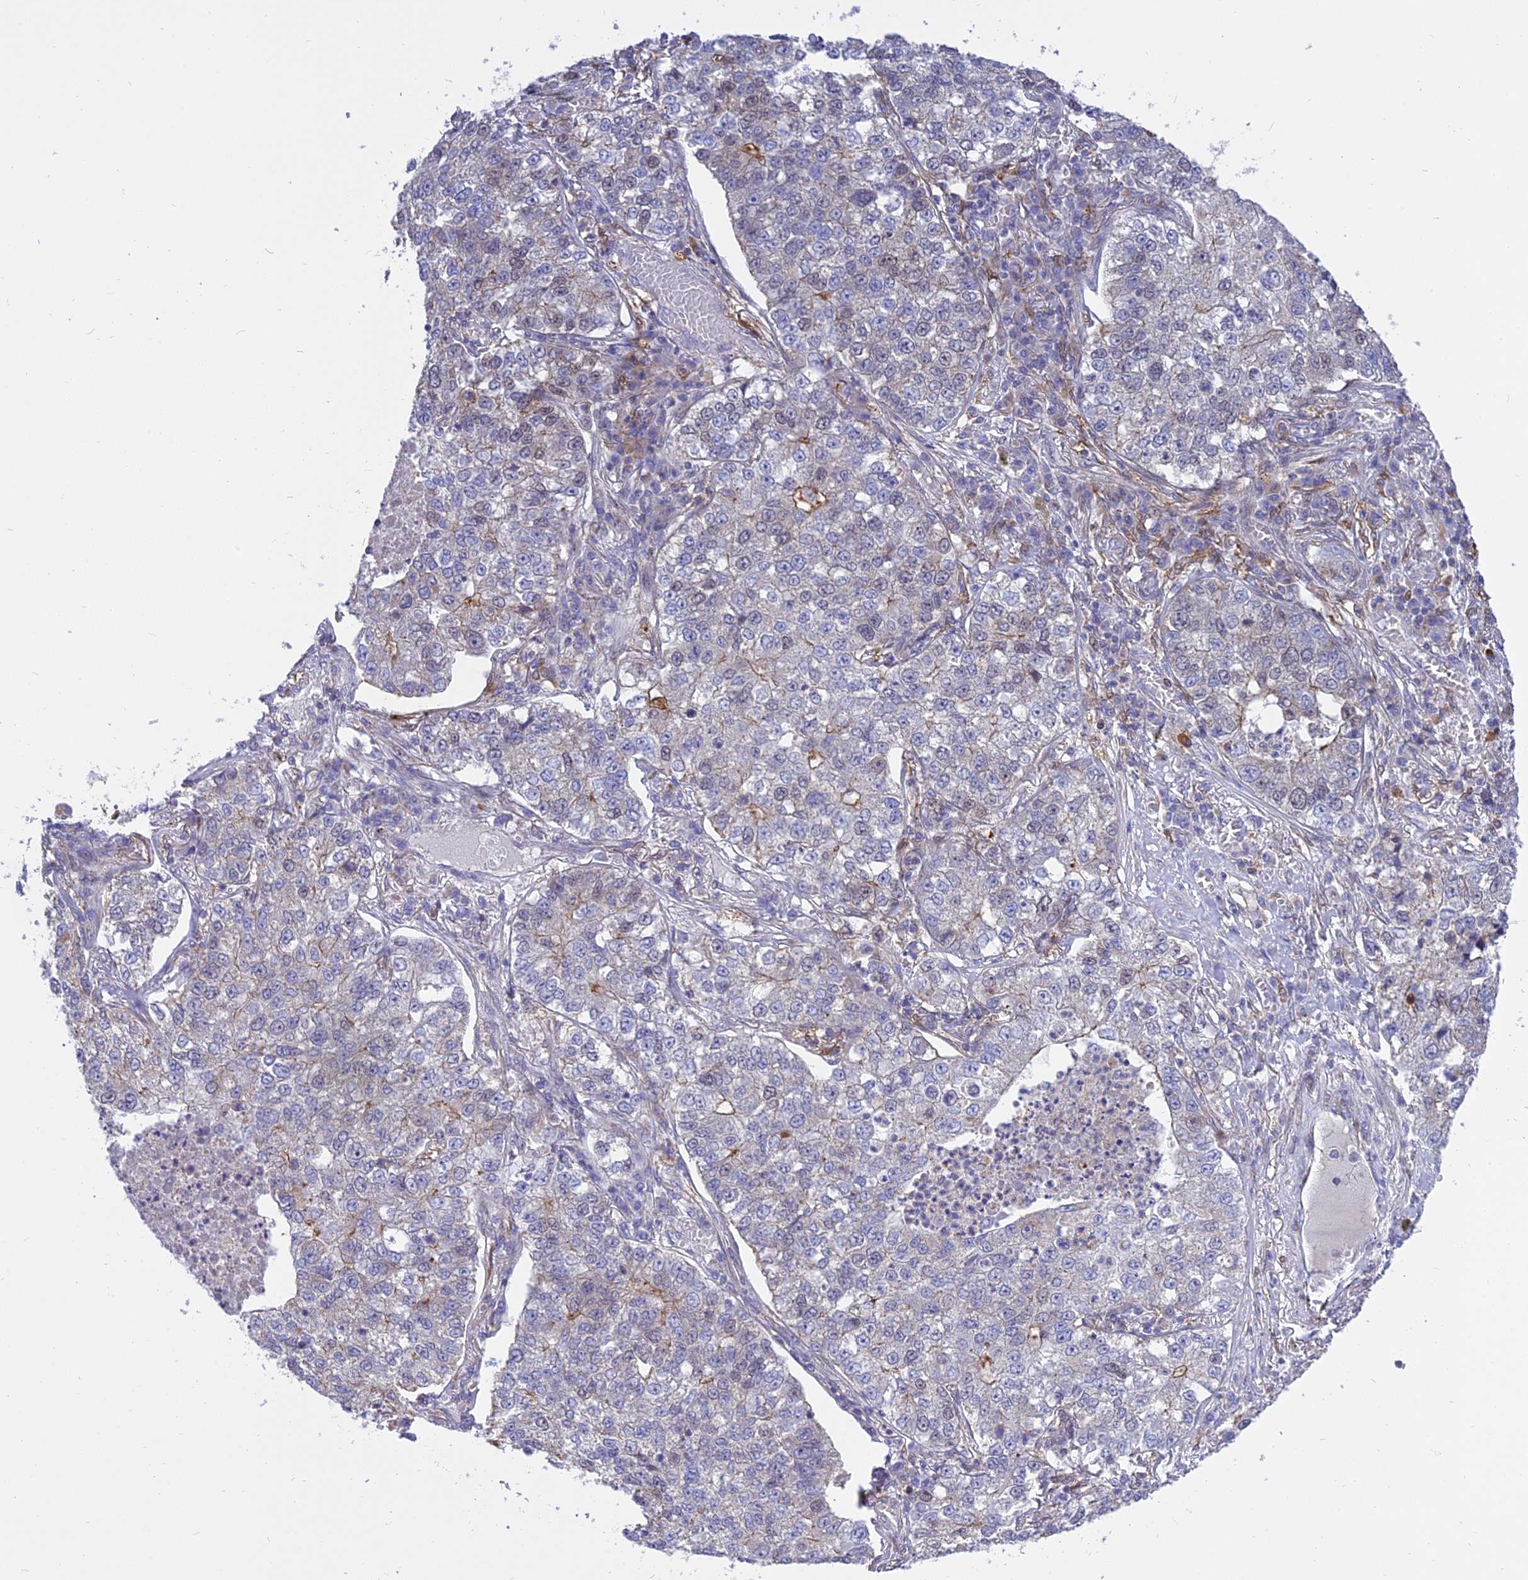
{"staining": {"intensity": "negative", "quantity": "none", "location": "none"}, "tissue": "lung cancer", "cell_type": "Tumor cells", "image_type": "cancer", "snomed": [{"axis": "morphology", "description": "Adenocarcinoma, NOS"}, {"axis": "topography", "description": "Lung"}], "caption": "Immunohistochemical staining of human lung cancer demonstrates no significant positivity in tumor cells.", "gene": "CENPV", "patient": {"sex": "male", "age": 49}}